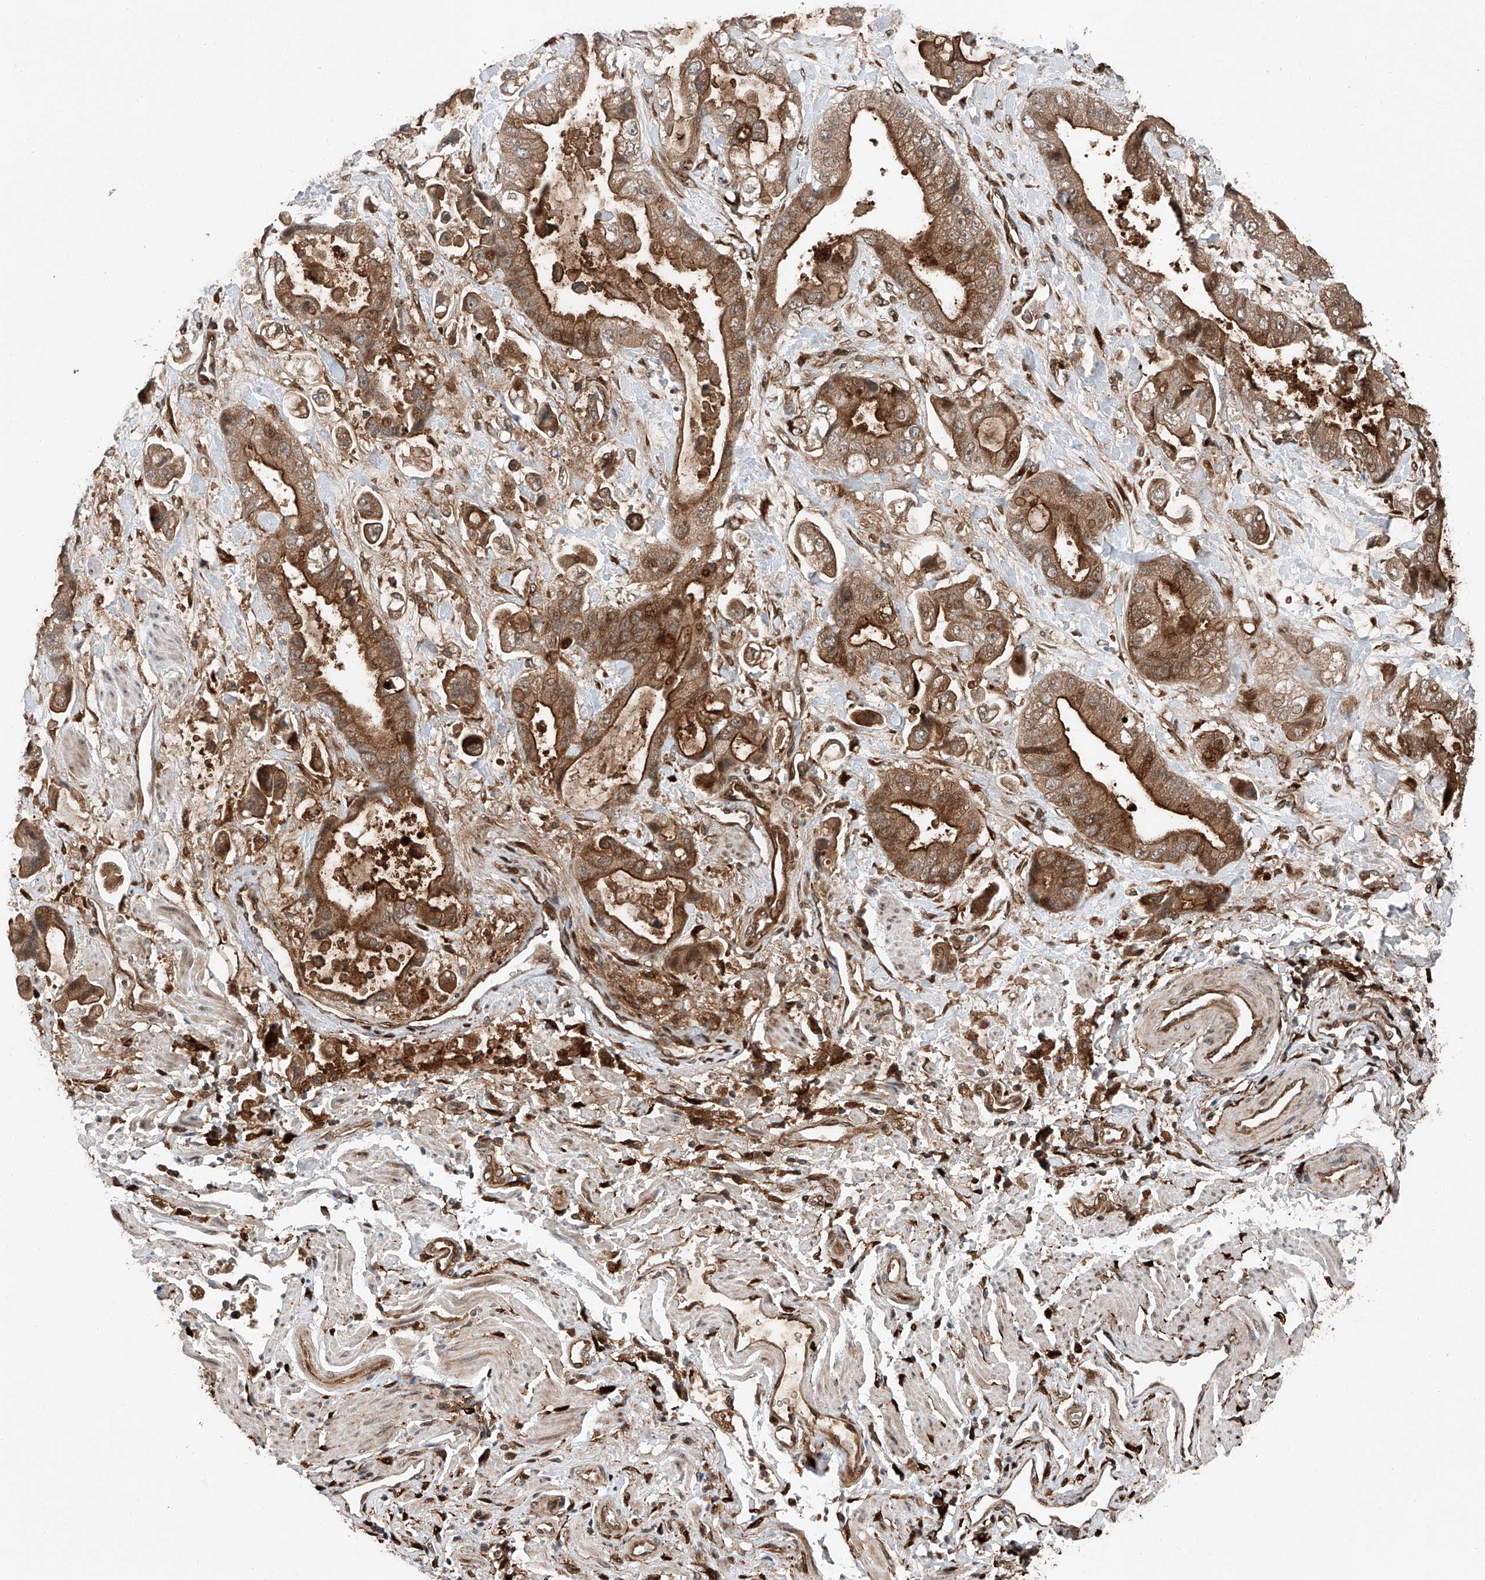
{"staining": {"intensity": "strong", "quantity": "25%-75%", "location": "cytoplasmic/membranous"}, "tissue": "stomach cancer", "cell_type": "Tumor cells", "image_type": "cancer", "snomed": [{"axis": "morphology", "description": "Adenocarcinoma, NOS"}, {"axis": "topography", "description": "Stomach"}], "caption": "A high amount of strong cytoplasmic/membranous expression is appreciated in approximately 25%-75% of tumor cells in stomach cancer tissue.", "gene": "ZFP28", "patient": {"sex": "male", "age": 62}}